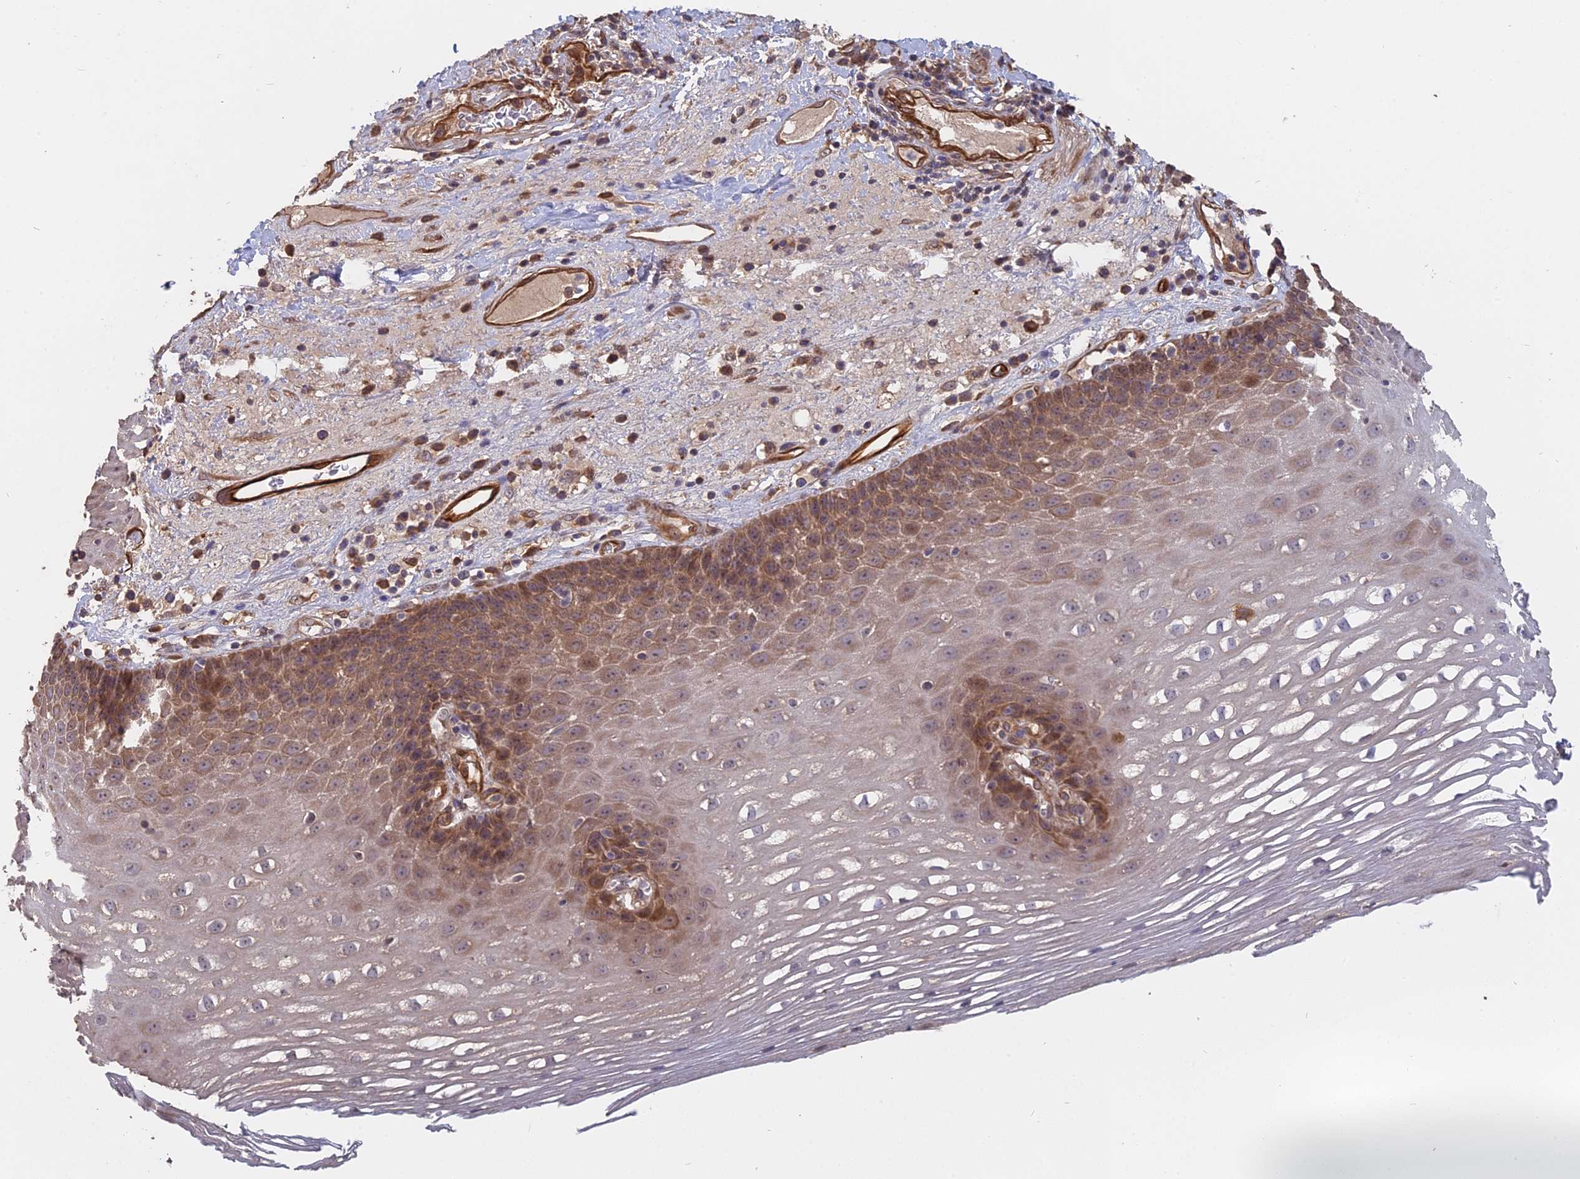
{"staining": {"intensity": "moderate", "quantity": "<25%", "location": "cytoplasmic/membranous"}, "tissue": "esophagus", "cell_type": "Squamous epithelial cells", "image_type": "normal", "snomed": [{"axis": "morphology", "description": "Normal tissue, NOS"}, {"axis": "topography", "description": "Esophagus"}], "caption": "Brown immunohistochemical staining in unremarkable human esophagus shows moderate cytoplasmic/membranous positivity in approximately <25% of squamous epithelial cells.", "gene": "SAC3D1", "patient": {"sex": "male", "age": 62}}